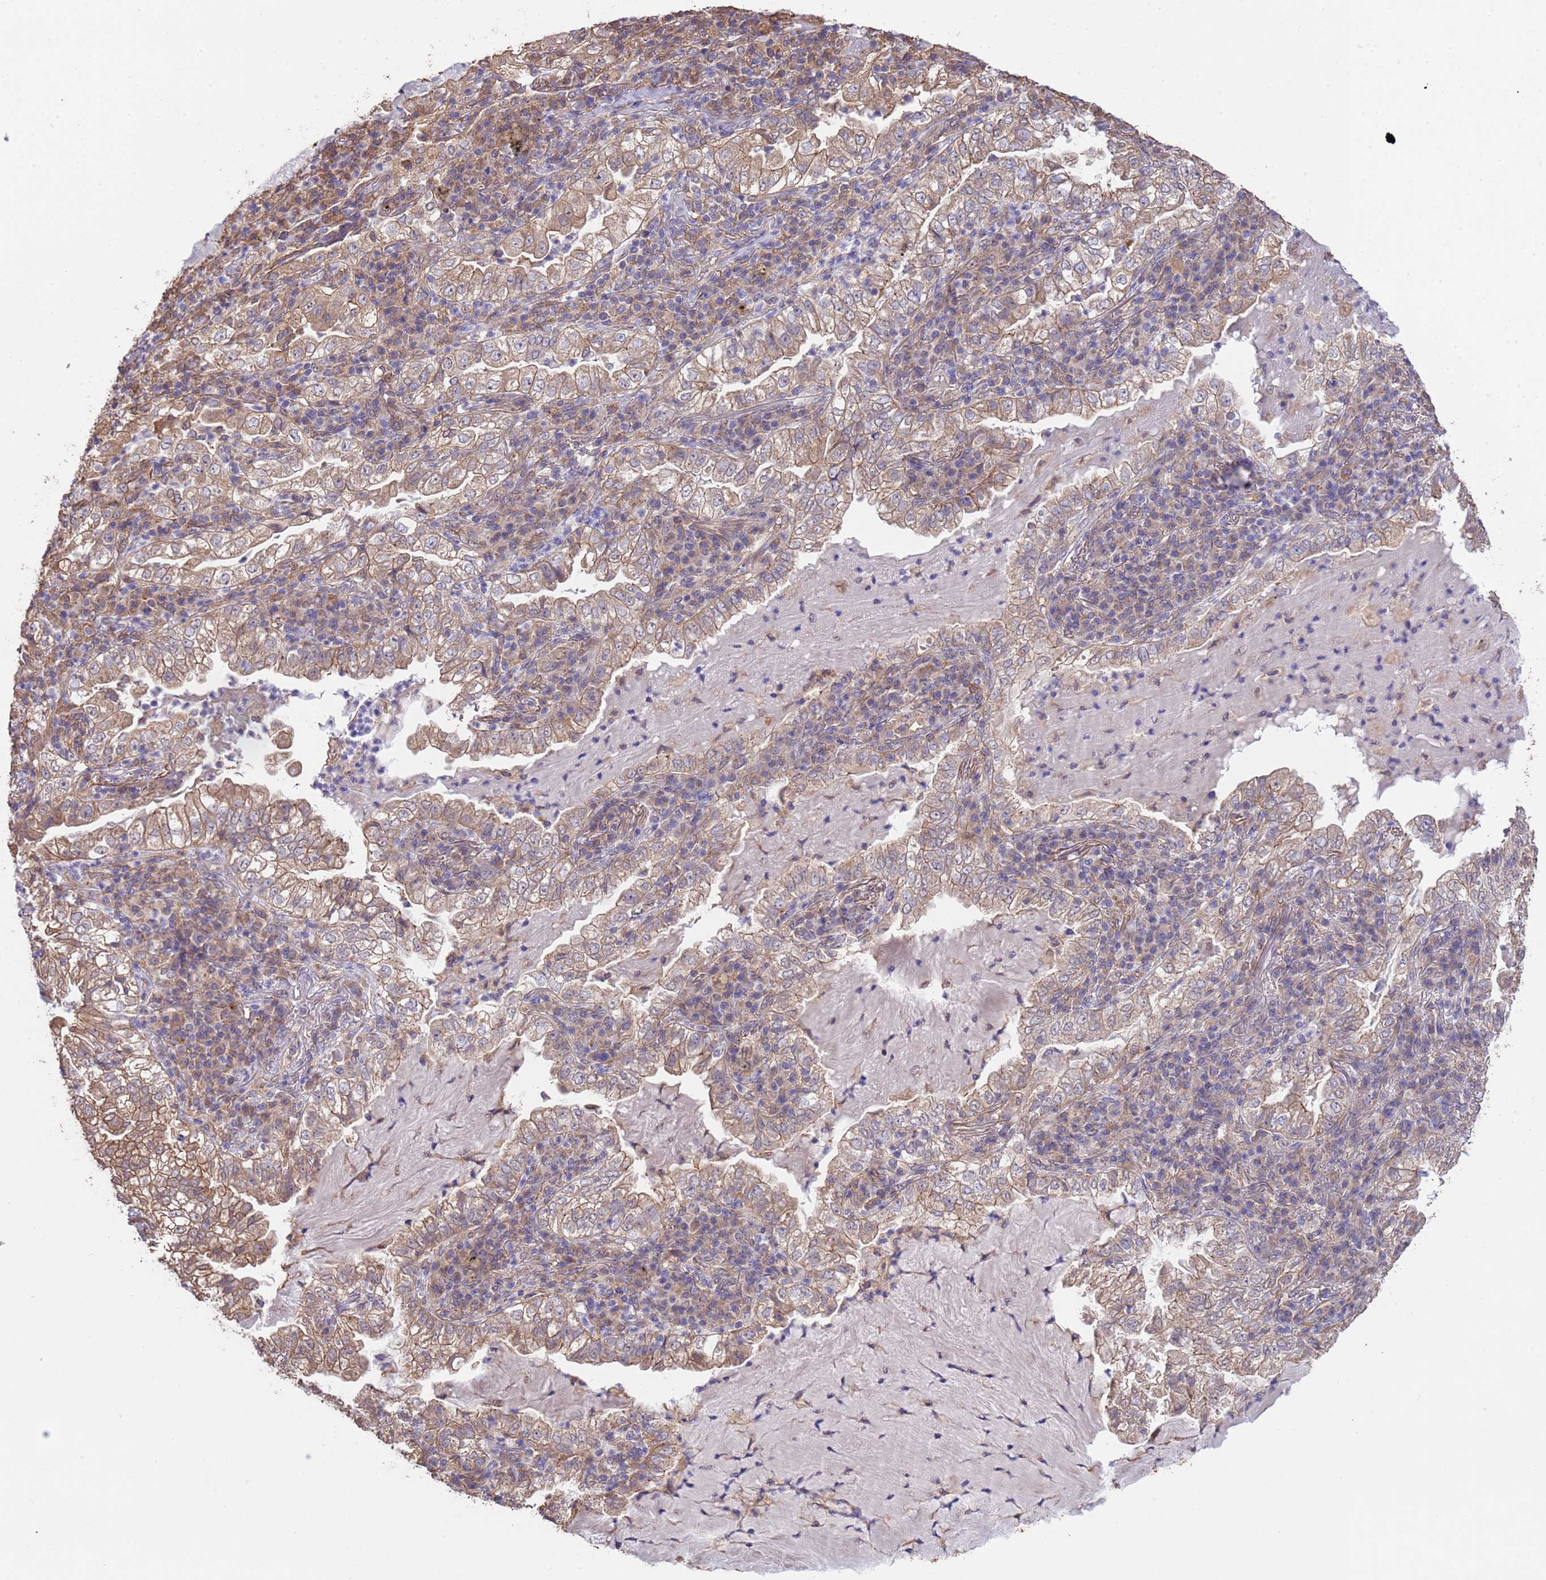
{"staining": {"intensity": "weak", "quantity": ">75%", "location": "cytoplasmic/membranous"}, "tissue": "lung cancer", "cell_type": "Tumor cells", "image_type": "cancer", "snomed": [{"axis": "morphology", "description": "Adenocarcinoma, NOS"}, {"axis": "topography", "description": "Lung"}], "caption": "Tumor cells show low levels of weak cytoplasmic/membranous expression in approximately >75% of cells in human adenocarcinoma (lung). (DAB (3,3'-diaminobenzidine) IHC, brown staining for protein, blue staining for nuclei).", "gene": "NPHP1", "patient": {"sex": "female", "age": 73}}